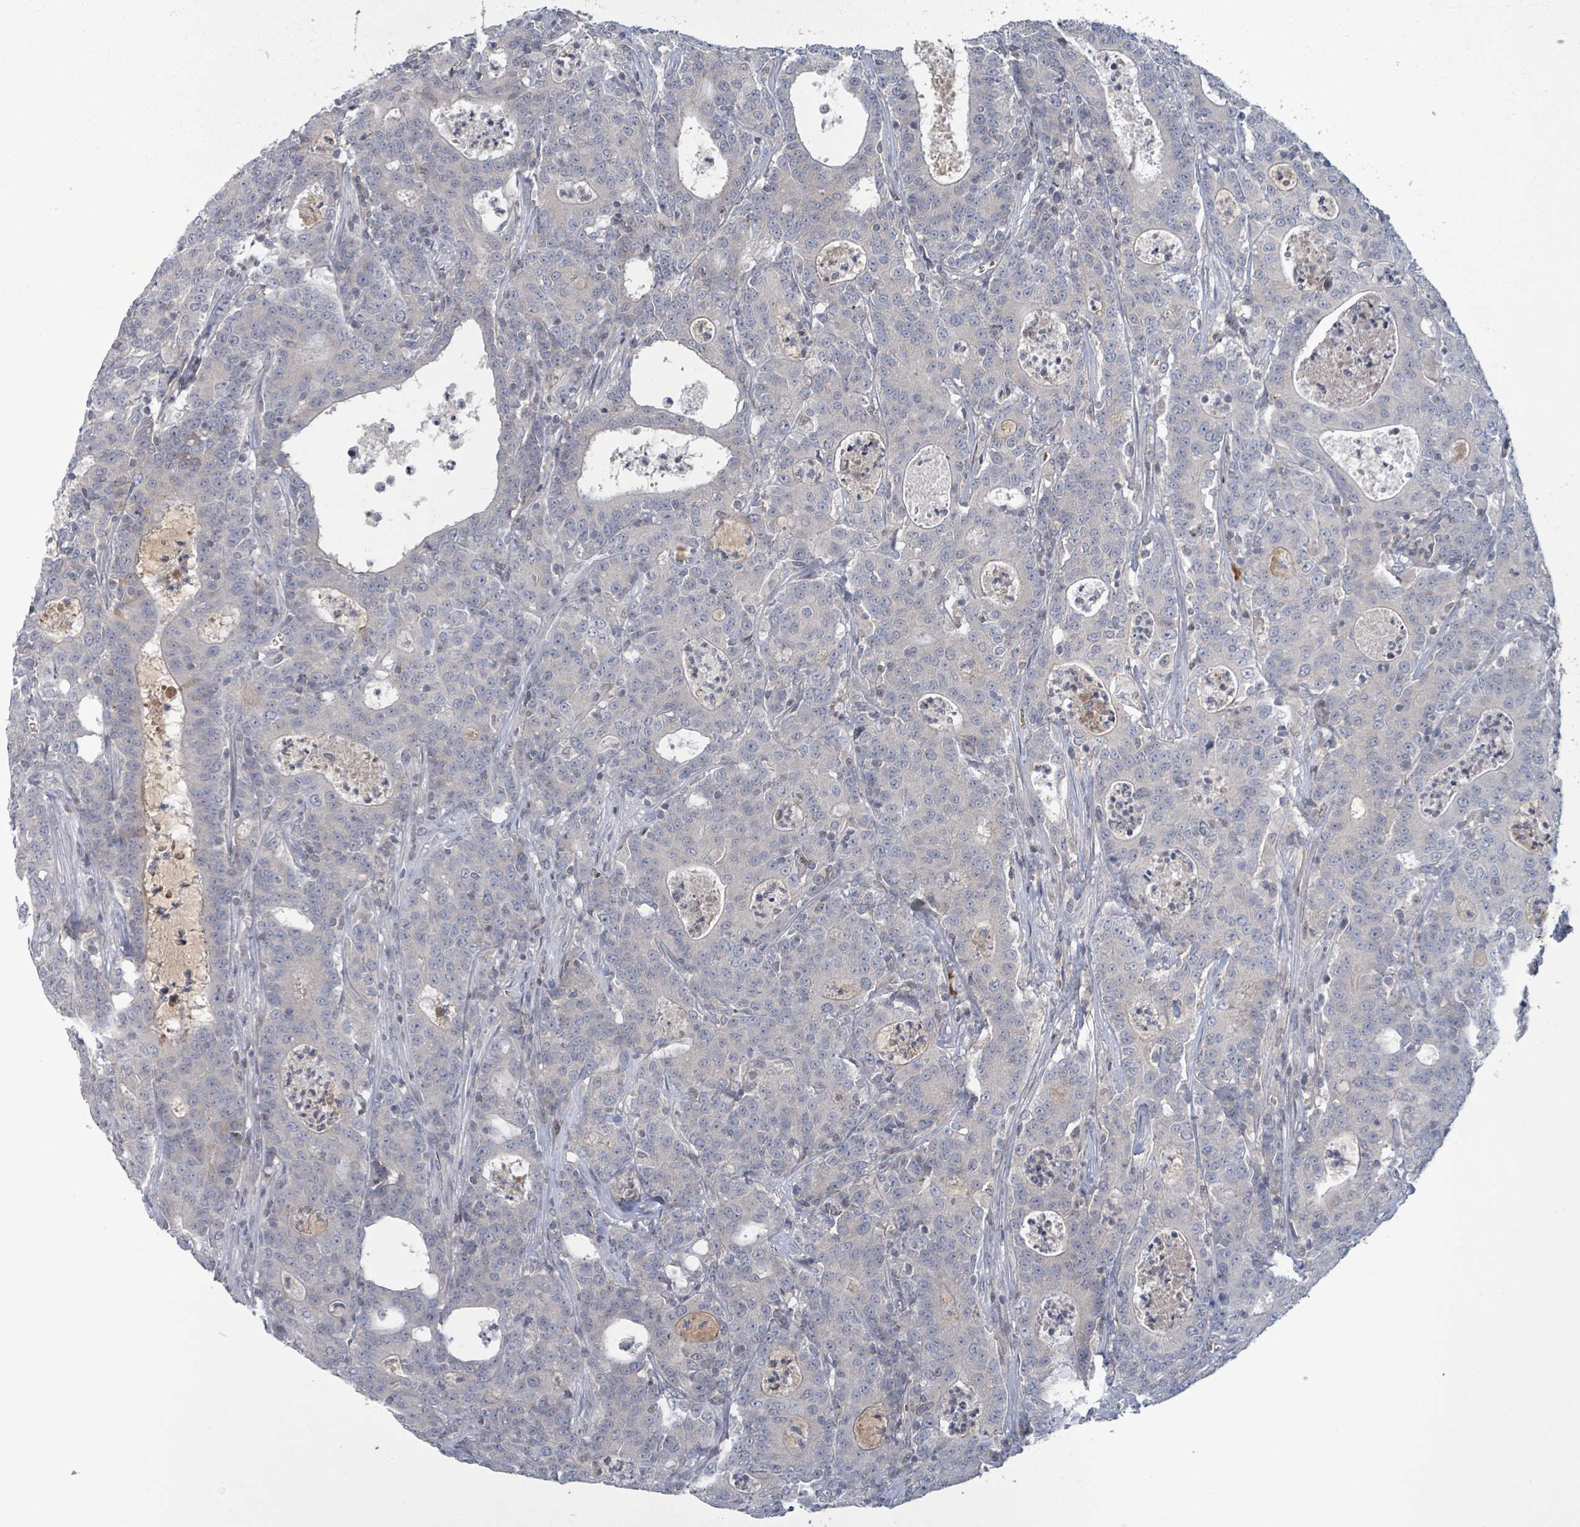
{"staining": {"intensity": "negative", "quantity": "none", "location": "none"}, "tissue": "colorectal cancer", "cell_type": "Tumor cells", "image_type": "cancer", "snomed": [{"axis": "morphology", "description": "Adenocarcinoma, NOS"}, {"axis": "topography", "description": "Colon"}], "caption": "A high-resolution histopathology image shows IHC staining of colorectal cancer, which shows no significant positivity in tumor cells. (Immunohistochemistry (ihc), brightfield microscopy, high magnification).", "gene": "GRM8", "patient": {"sex": "male", "age": 83}}